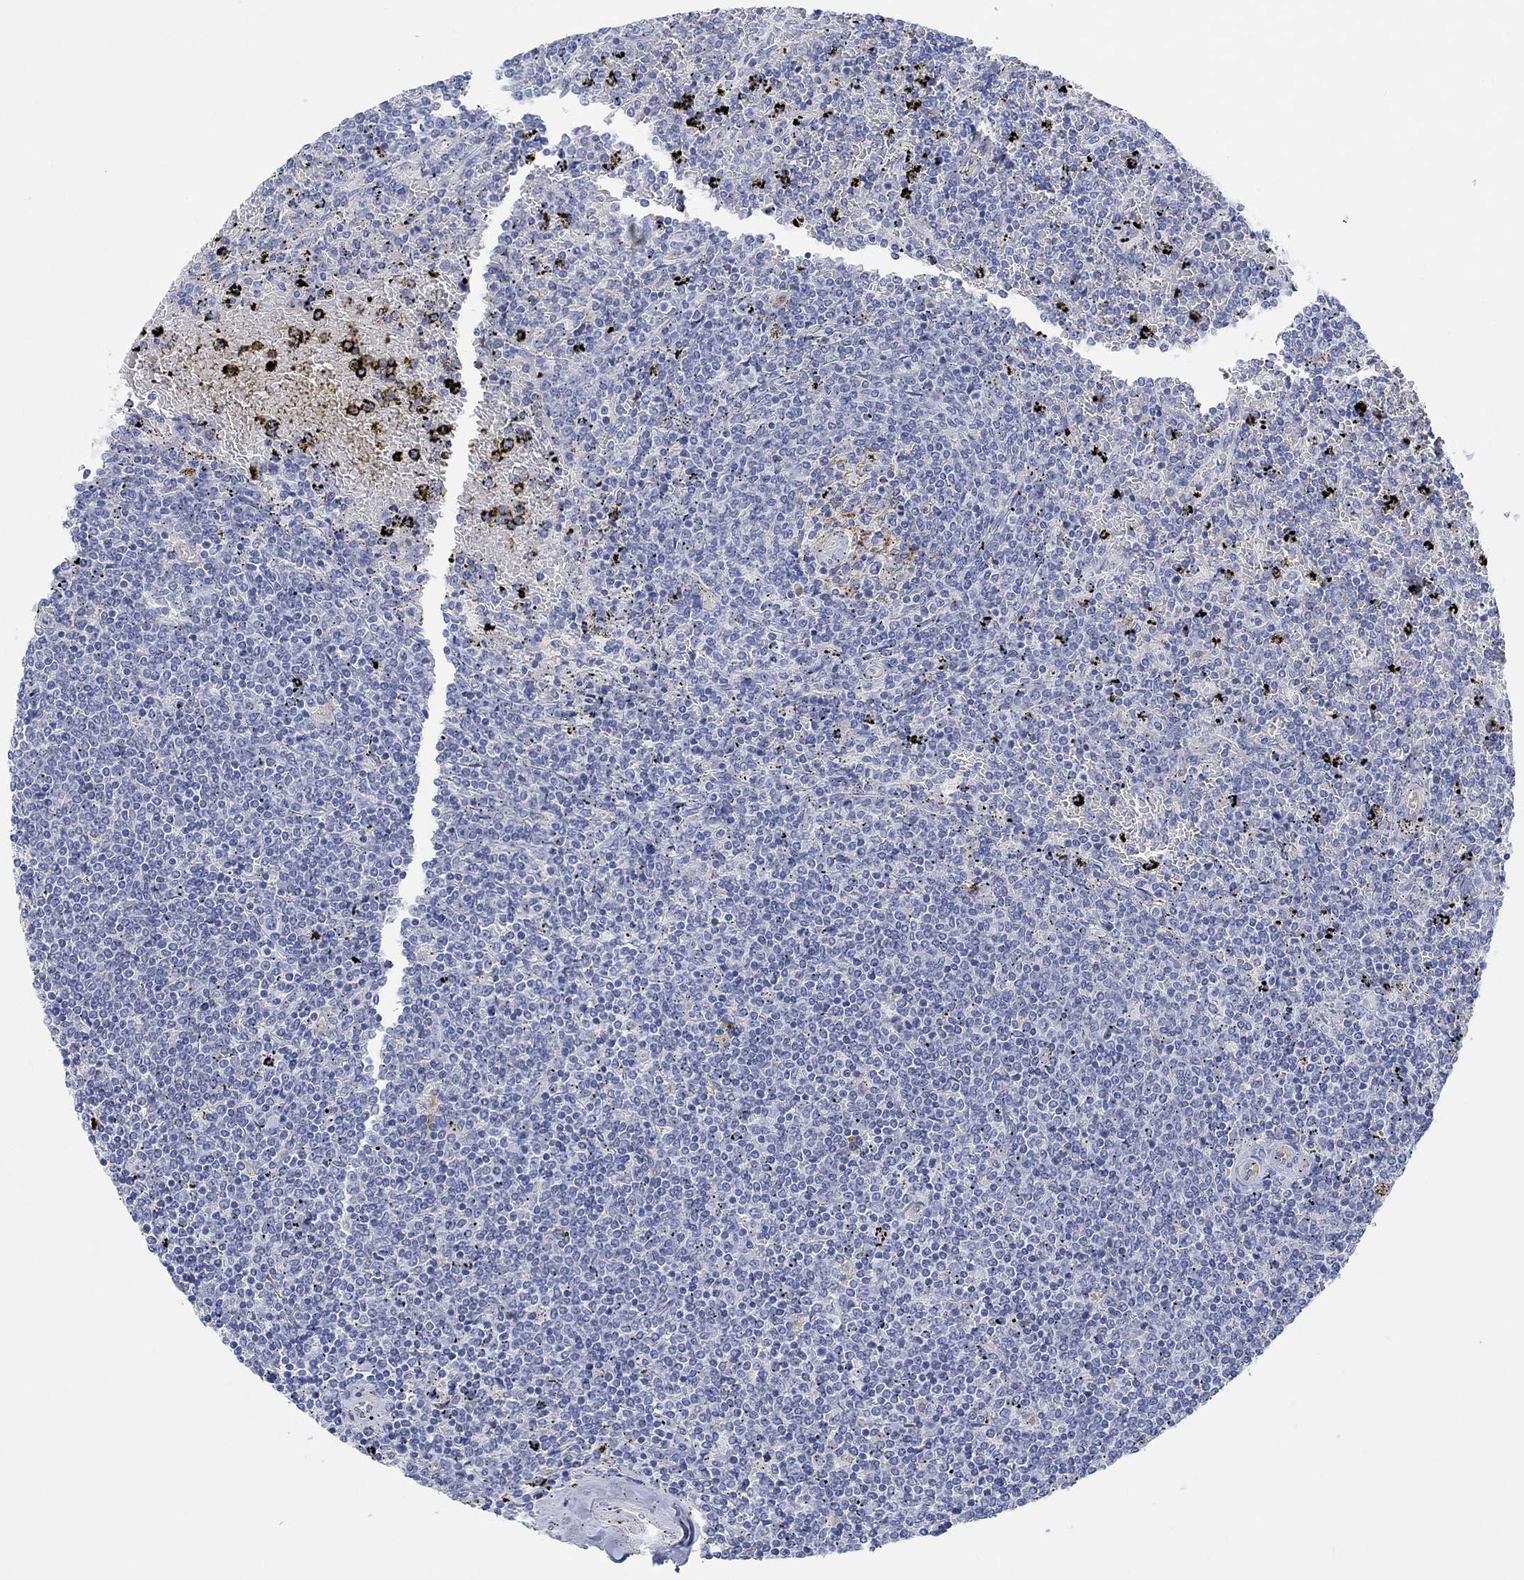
{"staining": {"intensity": "negative", "quantity": "none", "location": "none"}, "tissue": "lymphoma", "cell_type": "Tumor cells", "image_type": "cancer", "snomed": [{"axis": "morphology", "description": "Malignant lymphoma, non-Hodgkin's type, Low grade"}, {"axis": "topography", "description": "Spleen"}], "caption": "Immunohistochemical staining of human lymphoma displays no significant positivity in tumor cells.", "gene": "RGS1", "patient": {"sex": "female", "age": 77}}